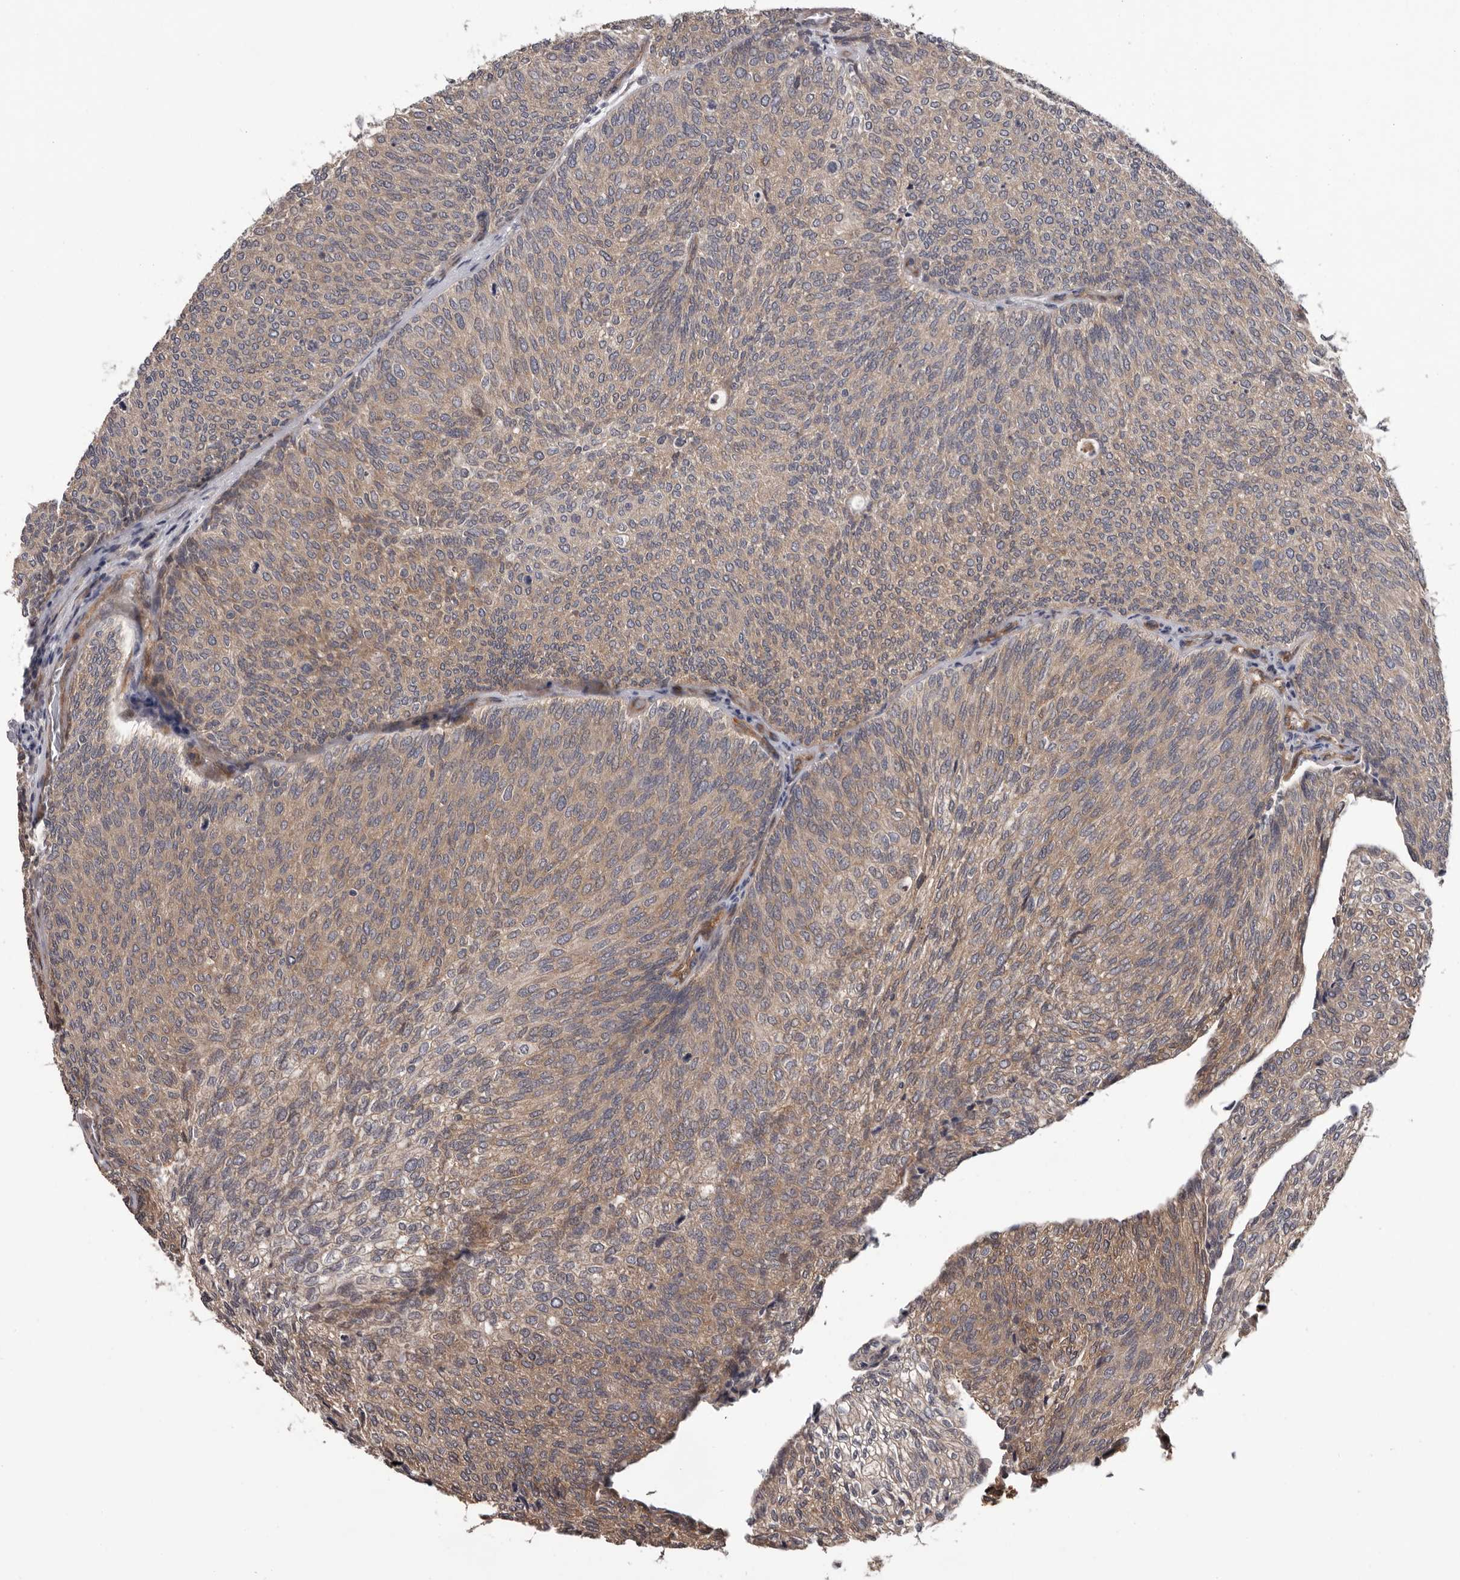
{"staining": {"intensity": "moderate", "quantity": "25%-75%", "location": "cytoplasmic/membranous"}, "tissue": "urothelial cancer", "cell_type": "Tumor cells", "image_type": "cancer", "snomed": [{"axis": "morphology", "description": "Urothelial carcinoma, Low grade"}, {"axis": "topography", "description": "Urinary bladder"}], "caption": "Immunohistochemical staining of human urothelial carcinoma (low-grade) exhibits medium levels of moderate cytoplasmic/membranous protein positivity in approximately 25%-75% of tumor cells.", "gene": "PRKD1", "patient": {"sex": "female", "age": 79}}